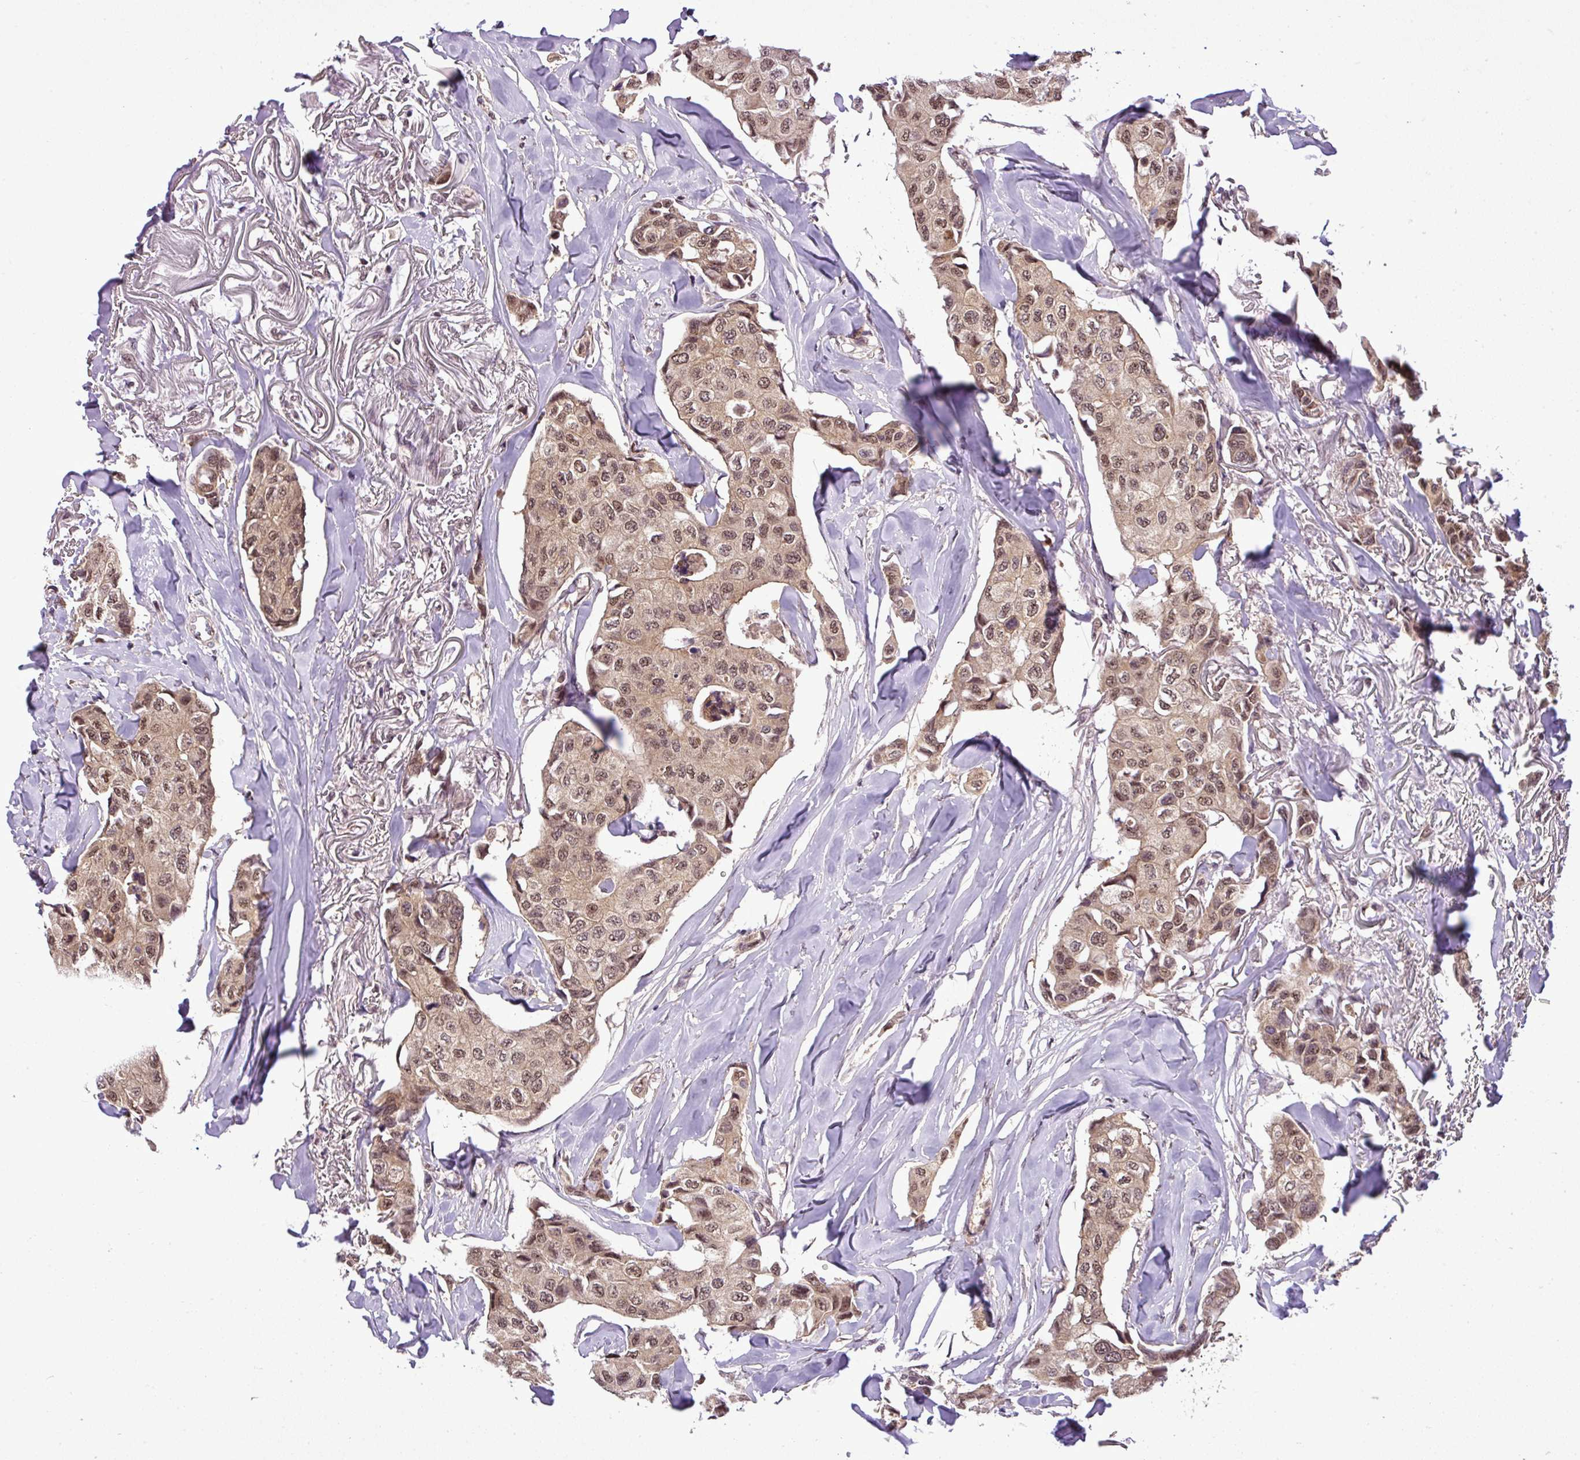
{"staining": {"intensity": "moderate", "quantity": ">75%", "location": "cytoplasmic/membranous,nuclear"}, "tissue": "breast cancer", "cell_type": "Tumor cells", "image_type": "cancer", "snomed": [{"axis": "morphology", "description": "Duct carcinoma"}, {"axis": "topography", "description": "Breast"}], "caption": "IHC micrograph of human intraductal carcinoma (breast) stained for a protein (brown), which shows medium levels of moderate cytoplasmic/membranous and nuclear staining in approximately >75% of tumor cells.", "gene": "MFHAS1", "patient": {"sex": "female", "age": 80}}